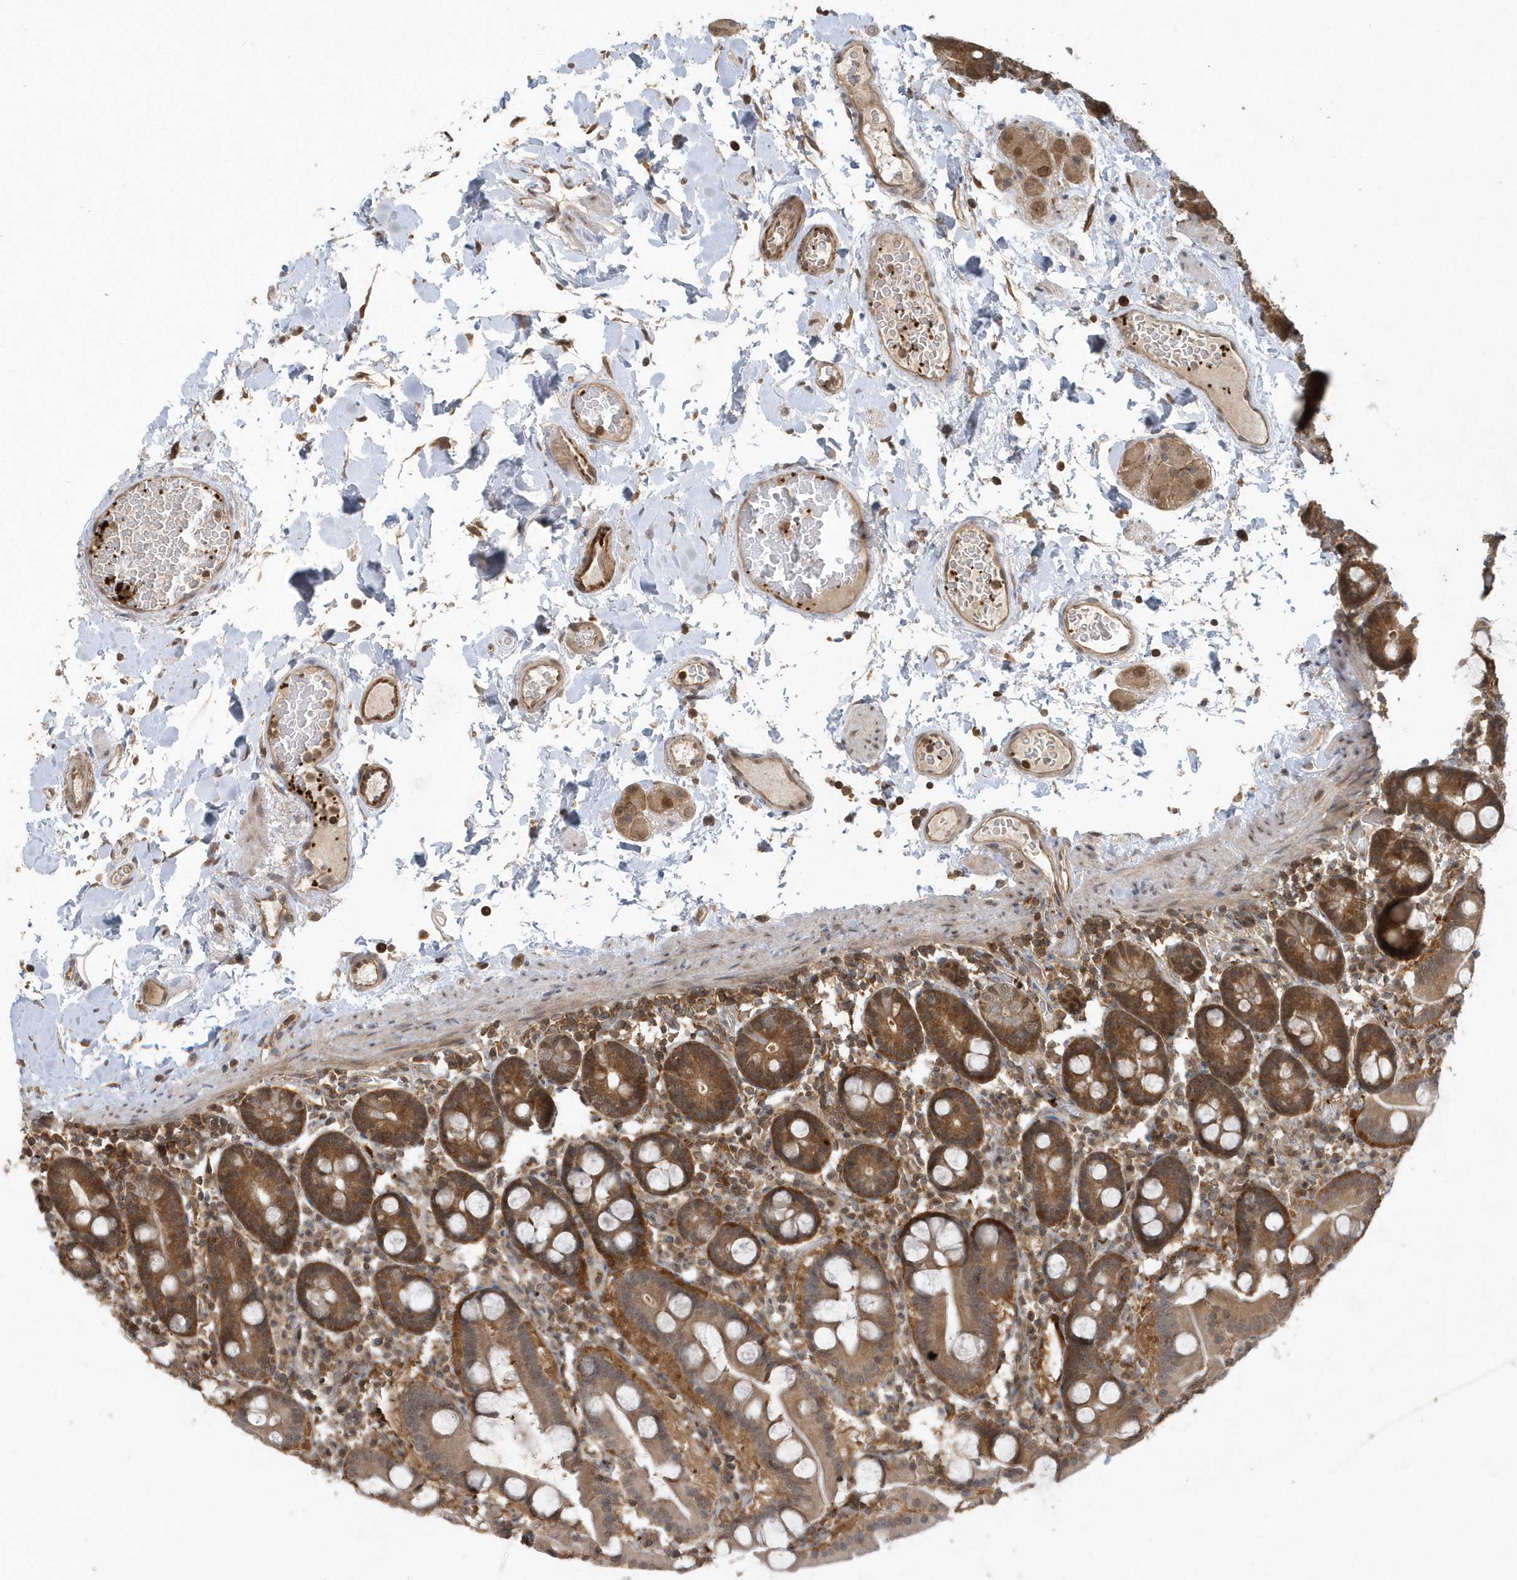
{"staining": {"intensity": "moderate", "quantity": ">75%", "location": "cytoplasmic/membranous"}, "tissue": "duodenum", "cell_type": "Glandular cells", "image_type": "normal", "snomed": [{"axis": "morphology", "description": "Normal tissue, NOS"}, {"axis": "topography", "description": "Duodenum"}], "caption": "Glandular cells reveal moderate cytoplasmic/membranous expression in about >75% of cells in unremarkable duodenum.", "gene": "ACYP1", "patient": {"sex": "male", "age": 55}}